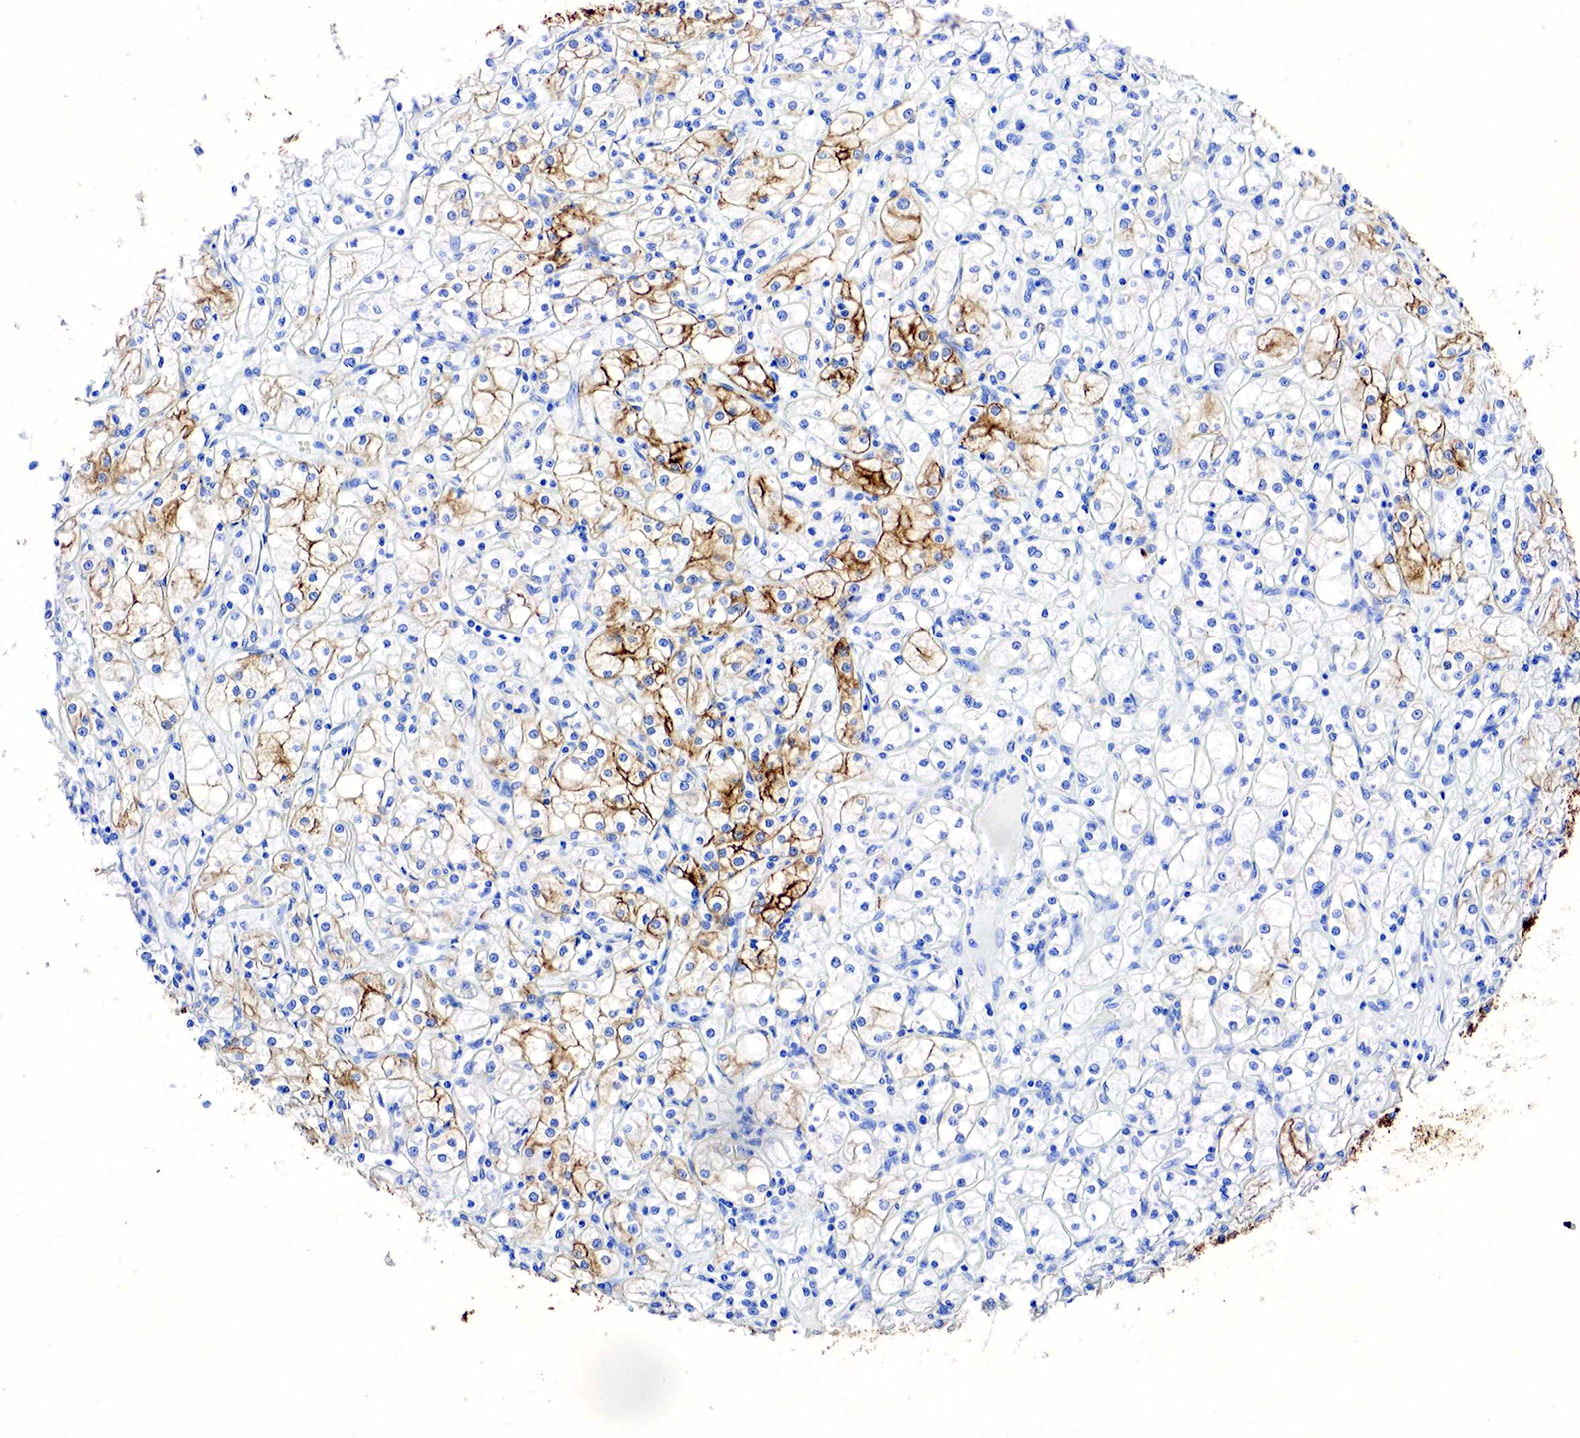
{"staining": {"intensity": "strong", "quantity": "25%-75%", "location": "cytoplasmic/membranous"}, "tissue": "renal cancer", "cell_type": "Tumor cells", "image_type": "cancer", "snomed": [{"axis": "morphology", "description": "Adenocarcinoma, NOS"}, {"axis": "topography", "description": "Kidney"}], "caption": "There is high levels of strong cytoplasmic/membranous staining in tumor cells of renal cancer, as demonstrated by immunohistochemical staining (brown color).", "gene": "KRT18", "patient": {"sex": "male", "age": 61}}